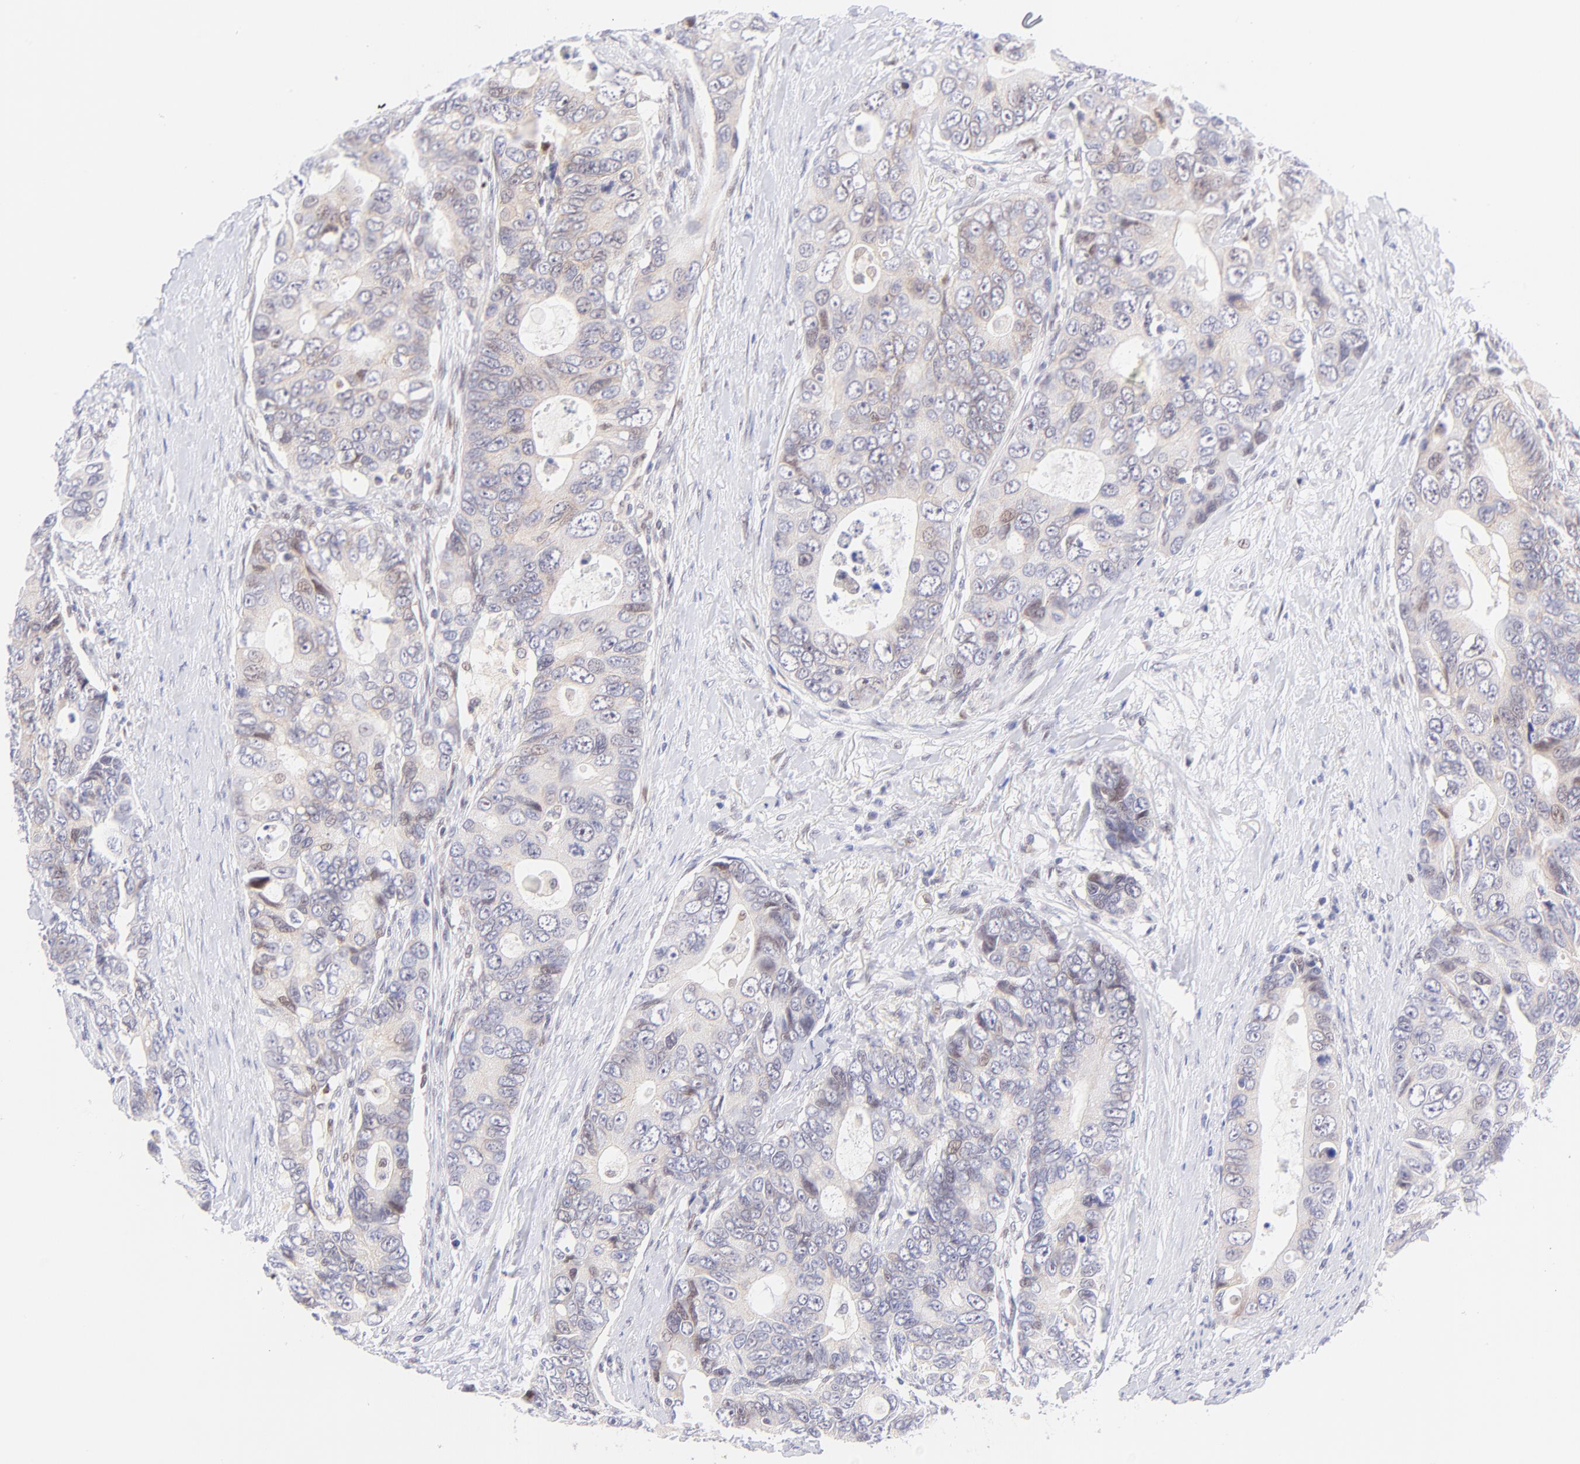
{"staining": {"intensity": "weak", "quantity": "<25%", "location": "cytoplasmic/membranous,nuclear"}, "tissue": "colorectal cancer", "cell_type": "Tumor cells", "image_type": "cancer", "snomed": [{"axis": "morphology", "description": "Adenocarcinoma, NOS"}, {"axis": "topography", "description": "Rectum"}], "caption": "IHC micrograph of human colorectal cancer stained for a protein (brown), which exhibits no expression in tumor cells. Nuclei are stained in blue.", "gene": "PBDC1", "patient": {"sex": "female", "age": 67}}